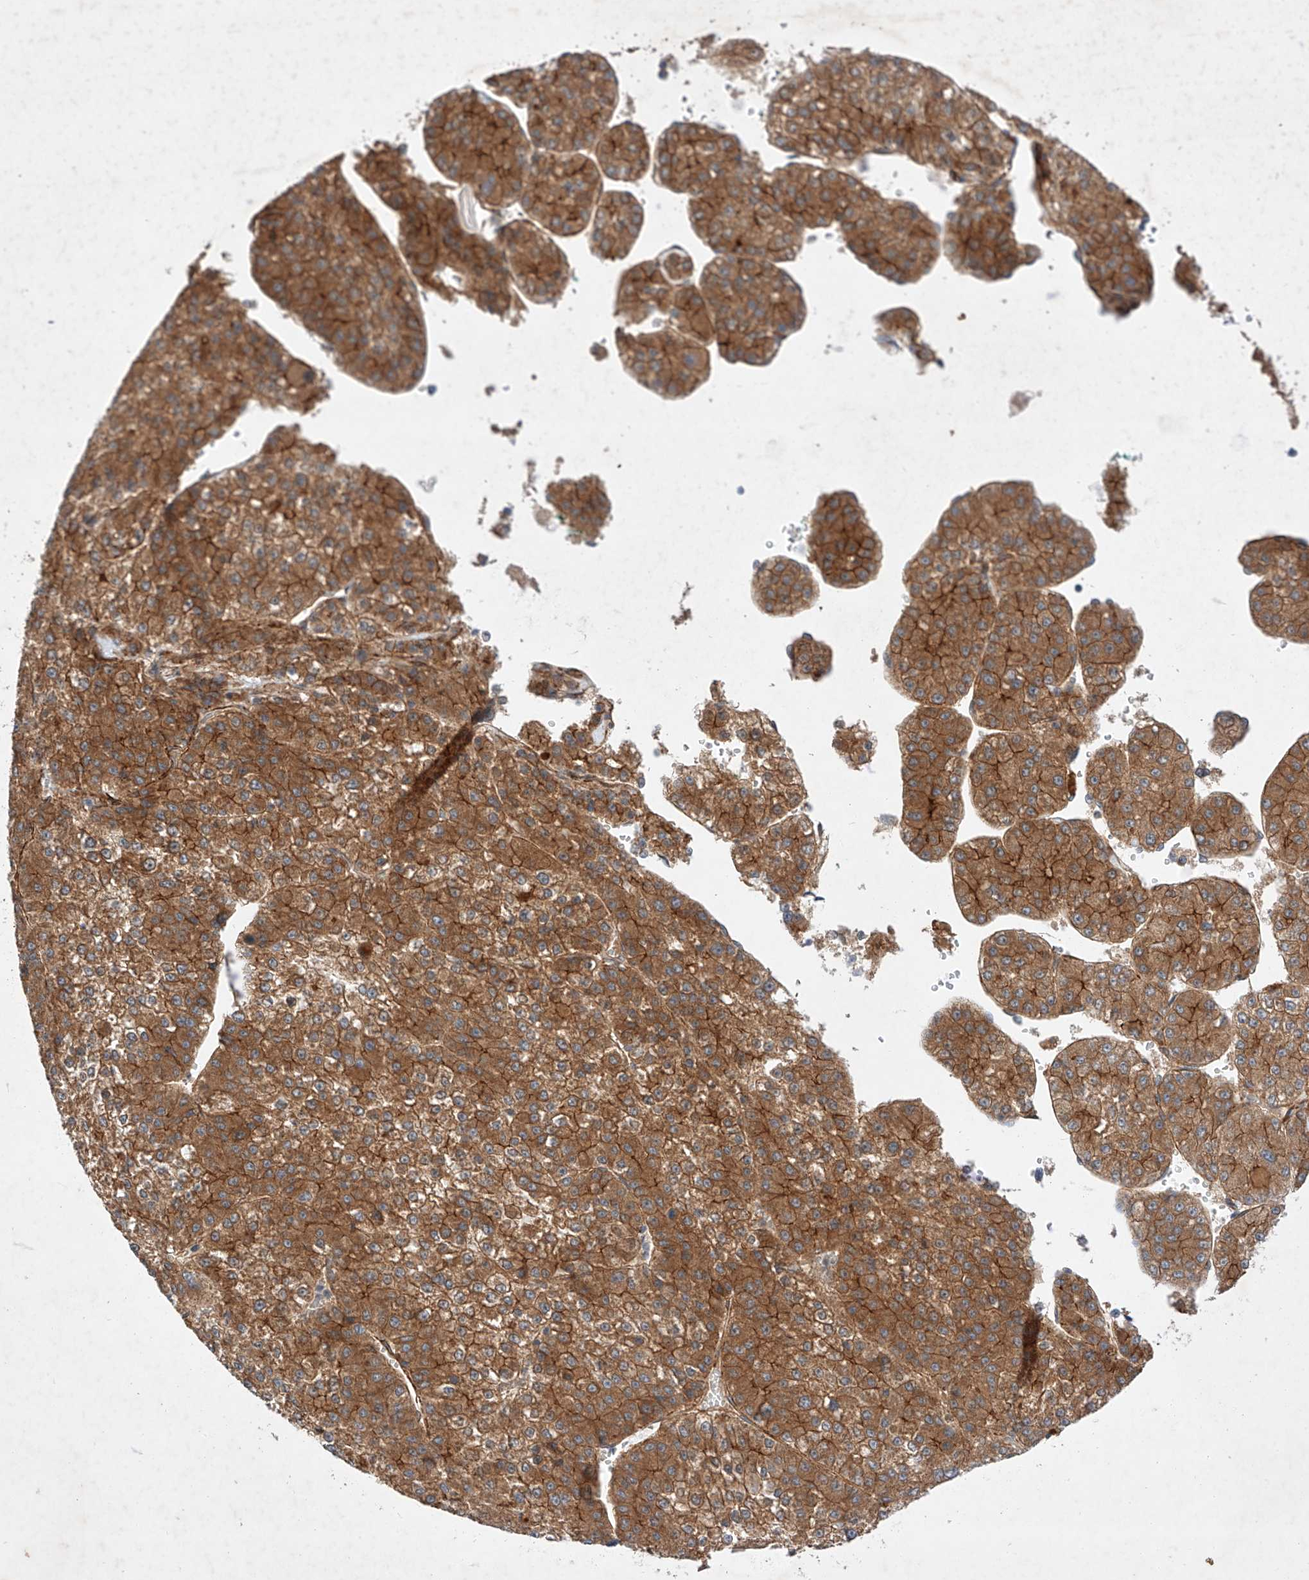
{"staining": {"intensity": "strong", "quantity": ">75%", "location": "cytoplasmic/membranous"}, "tissue": "liver cancer", "cell_type": "Tumor cells", "image_type": "cancer", "snomed": [{"axis": "morphology", "description": "Carcinoma, Hepatocellular, NOS"}, {"axis": "topography", "description": "Liver"}], "caption": "Immunohistochemistry micrograph of liver cancer stained for a protein (brown), which shows high levels of strong cytoplasmic/membranous expression in approximately >75% of tumor cells.", "gene": "RAB23", "patient": {"sex": "female", "age": 73}}